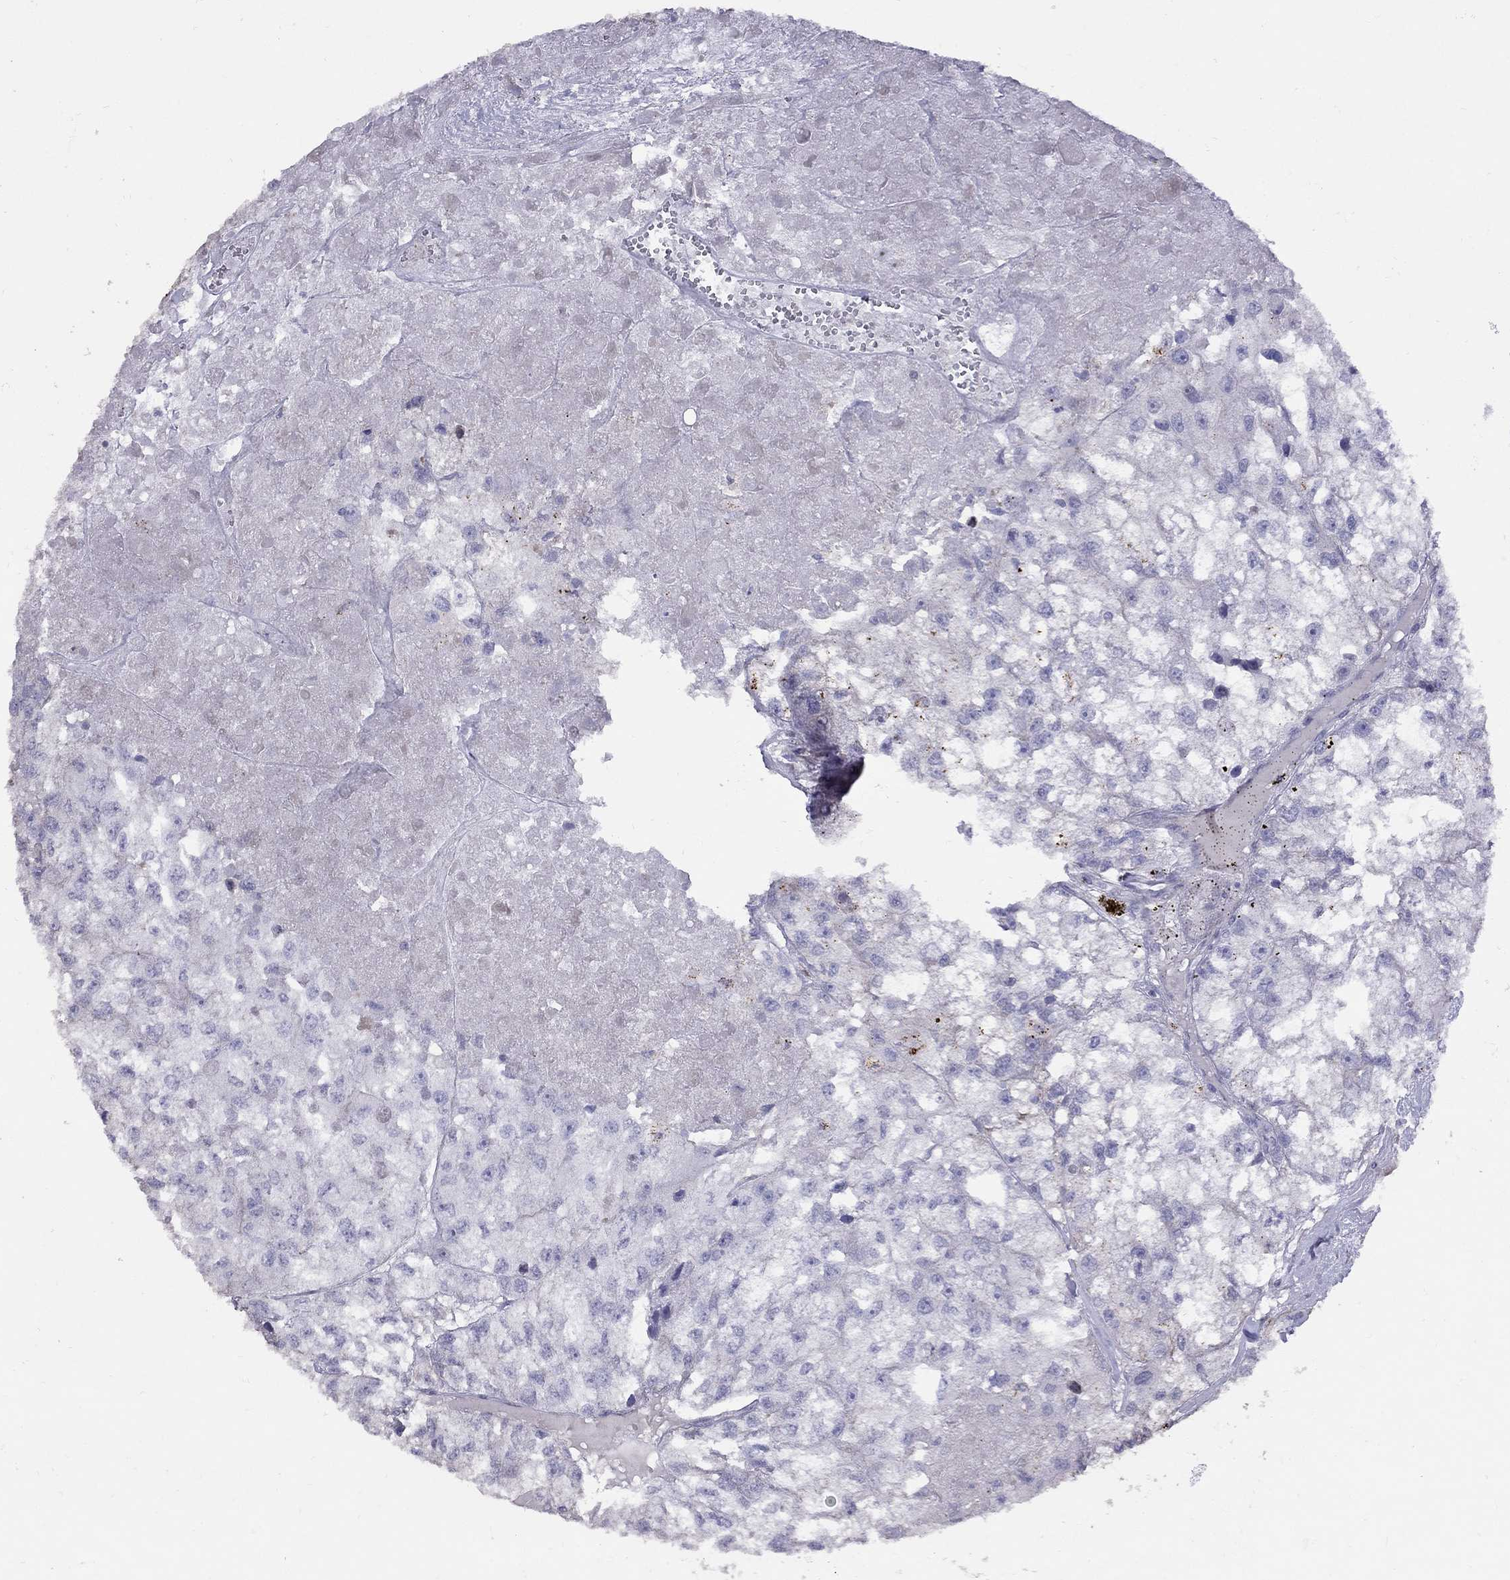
{"staining": {"intensity": "negative", "quantity": "none", "location": "none"}, "tissue": "renal cancer", "cell_type": "Tumor cells", "image_type": "cancer", "snomed": [{"axis": "morphology", "description": "Adenocarcinoma, NOS"}, {"axis": "topography", "description": "Kidney"}], "caption": "The image shows no significant staining in tumor cells of renal adenocarcinoma. (IHC, brightfield microscopy, high magnification).", "gene": "MAGEB4", "patient": {"sex": "male", "age": 56}}